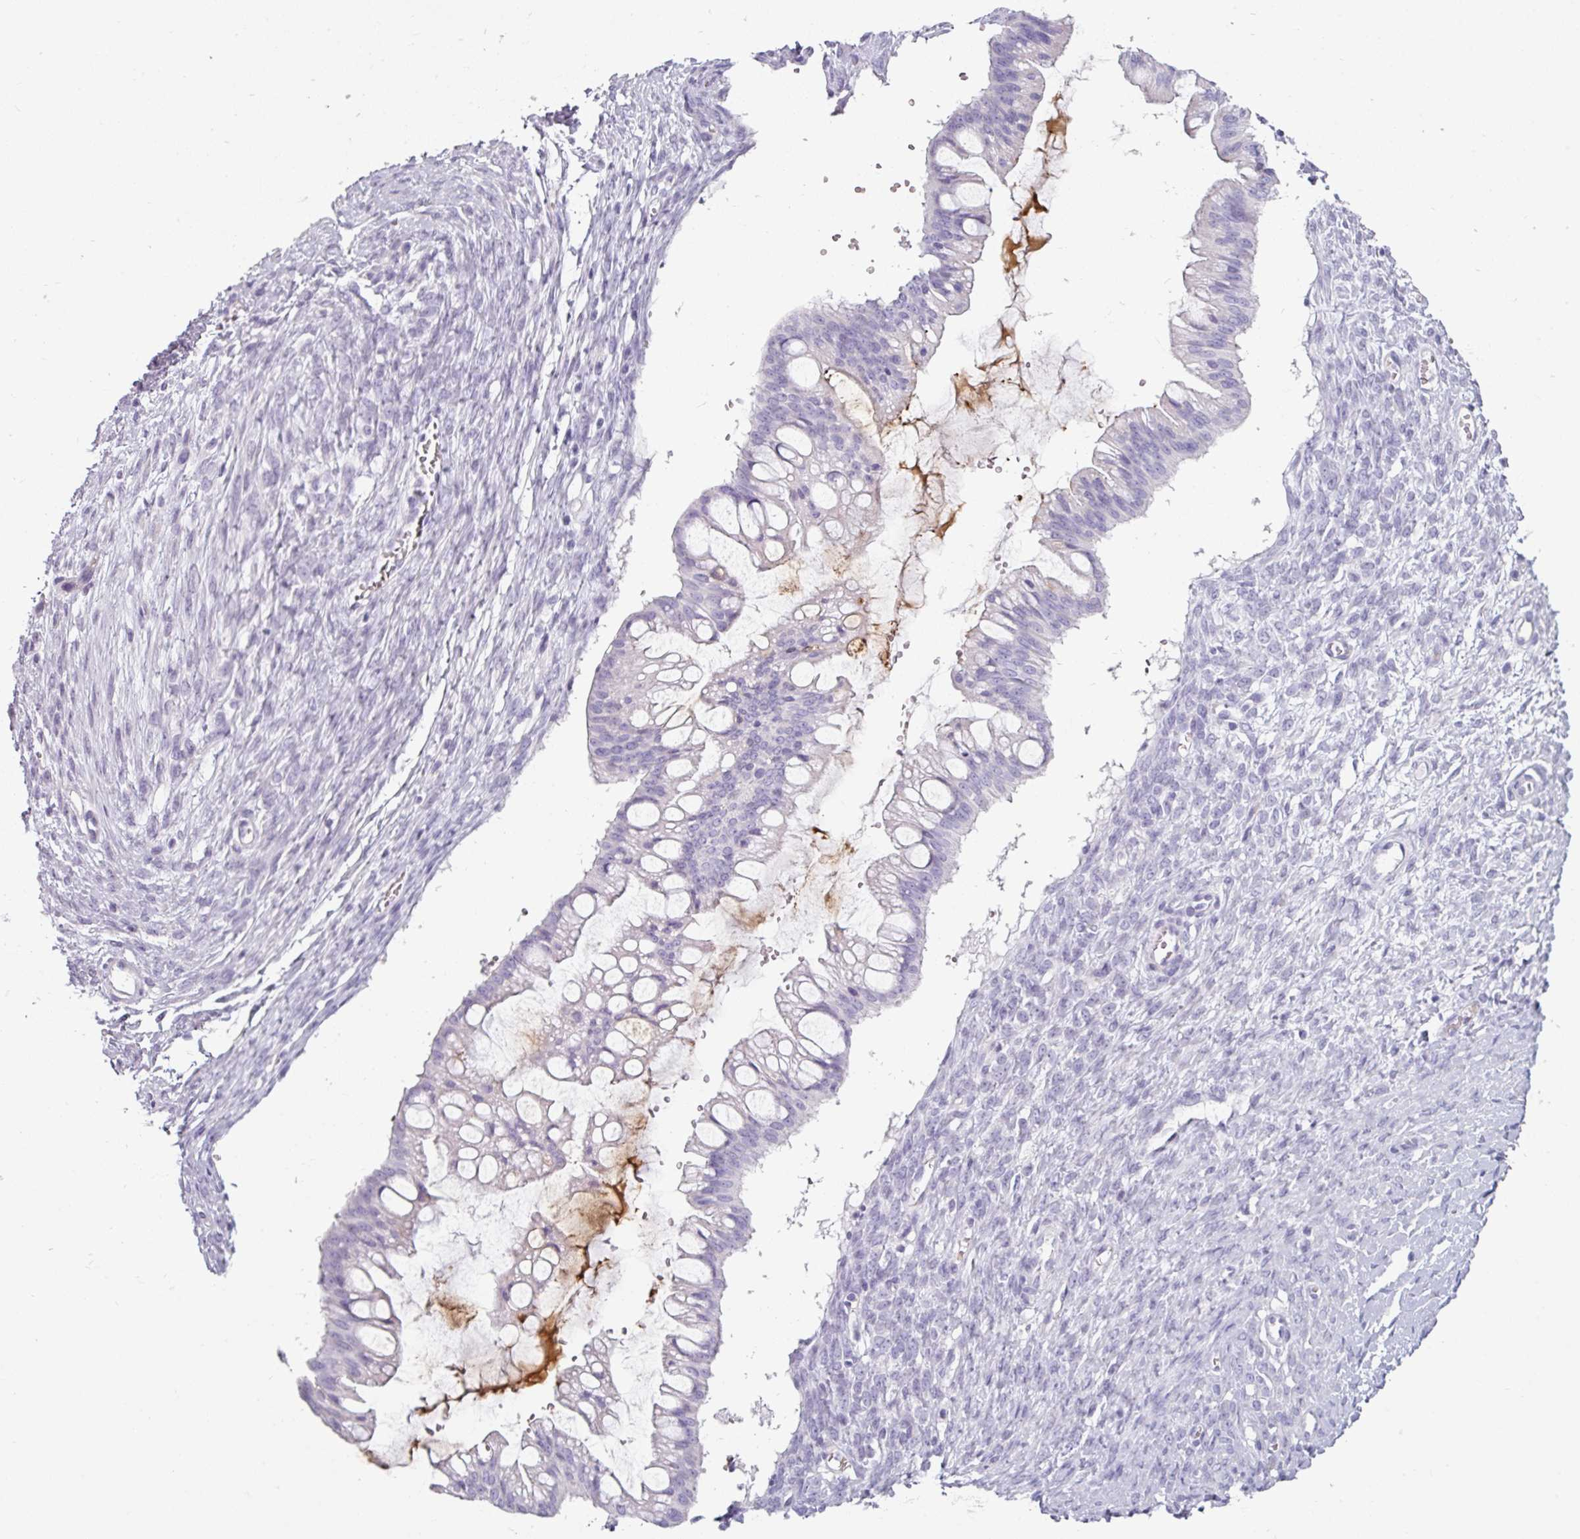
{"staining": {"intensity": "negative", "quantity": "none", "location": "none"}, "tissue": "ovarian cancer", "cell_type": "Tumor cells", "image_type": "cancer", "snomed": [{"axis": "morphology", "description": "Cystadenocarcinoma, mucinous, NOS"}, {"axis": "topography", "description": "Ovary"}], "caption": "Immunohistochemistry histopathology image of human ovarian cancer stained for a protein (brown), which exhibits no expression in tumor cells.", "gene": "CLCA1", "patient": {"sex": "female", "age": 73}}